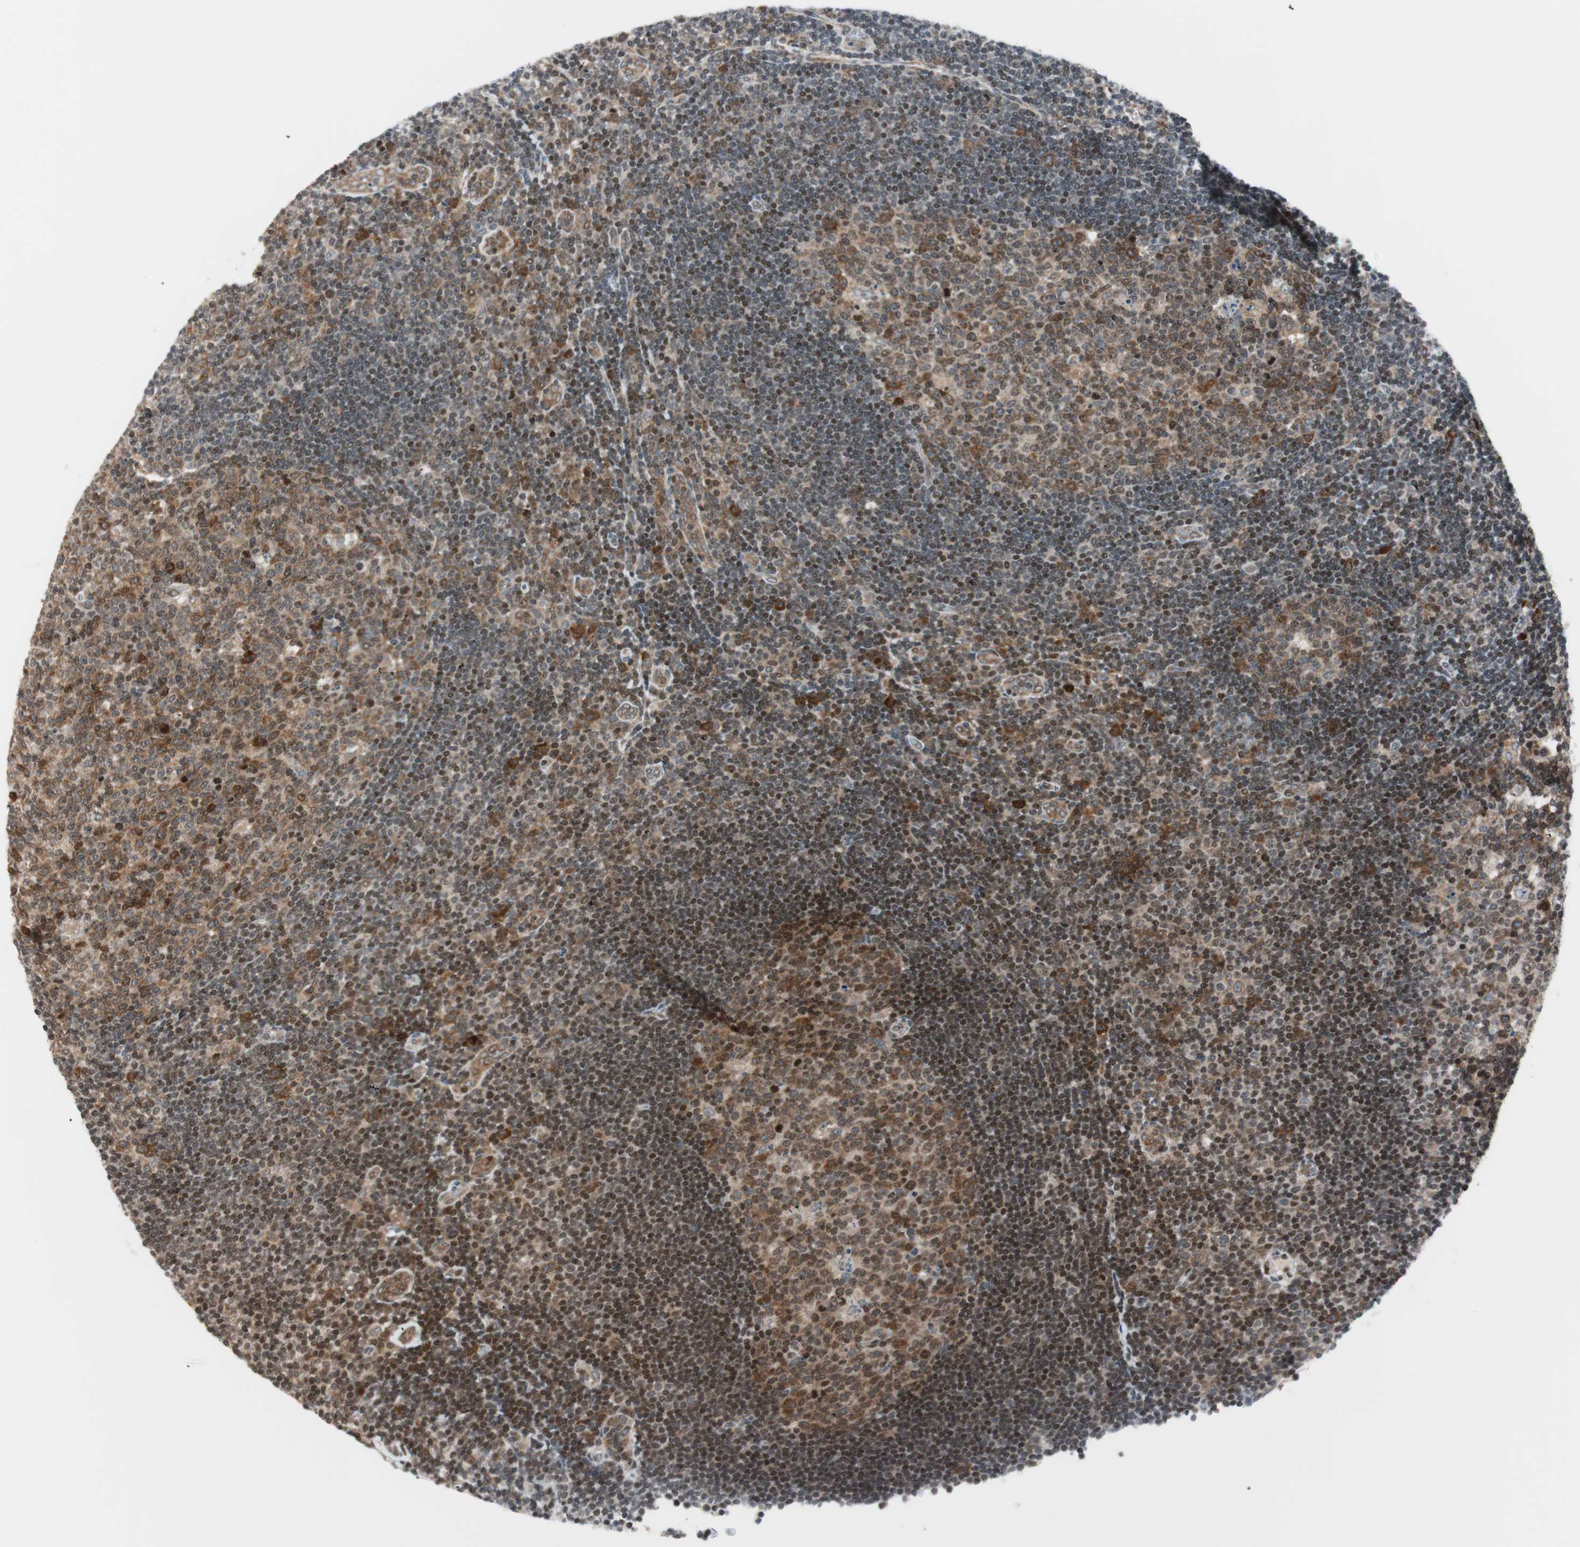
{"staining": {"intensity": "moderate", "quantity": ">75%", "location": "cytoplasmic/membranous,nuclear"}, "tissue": "lymph node", "cell_type": "Germinal center cells", "image_type": "normal", "snomed": [{"axis": "morphology", "description": "Normal tissue, NOS"}, {"axis": "topography", "description": "Lymph node"}, {"axis": "topography", "description": "Salivary gland"}], "caption": "The photomicrograph displays staining of unremarkable lymph node, revealing moderate cytoplasmic/membranous,nuclear protein positivity (brown color) within germinal center cells.", "gene": "TPT1", "patient": {"sex": "male", "age": 8}}